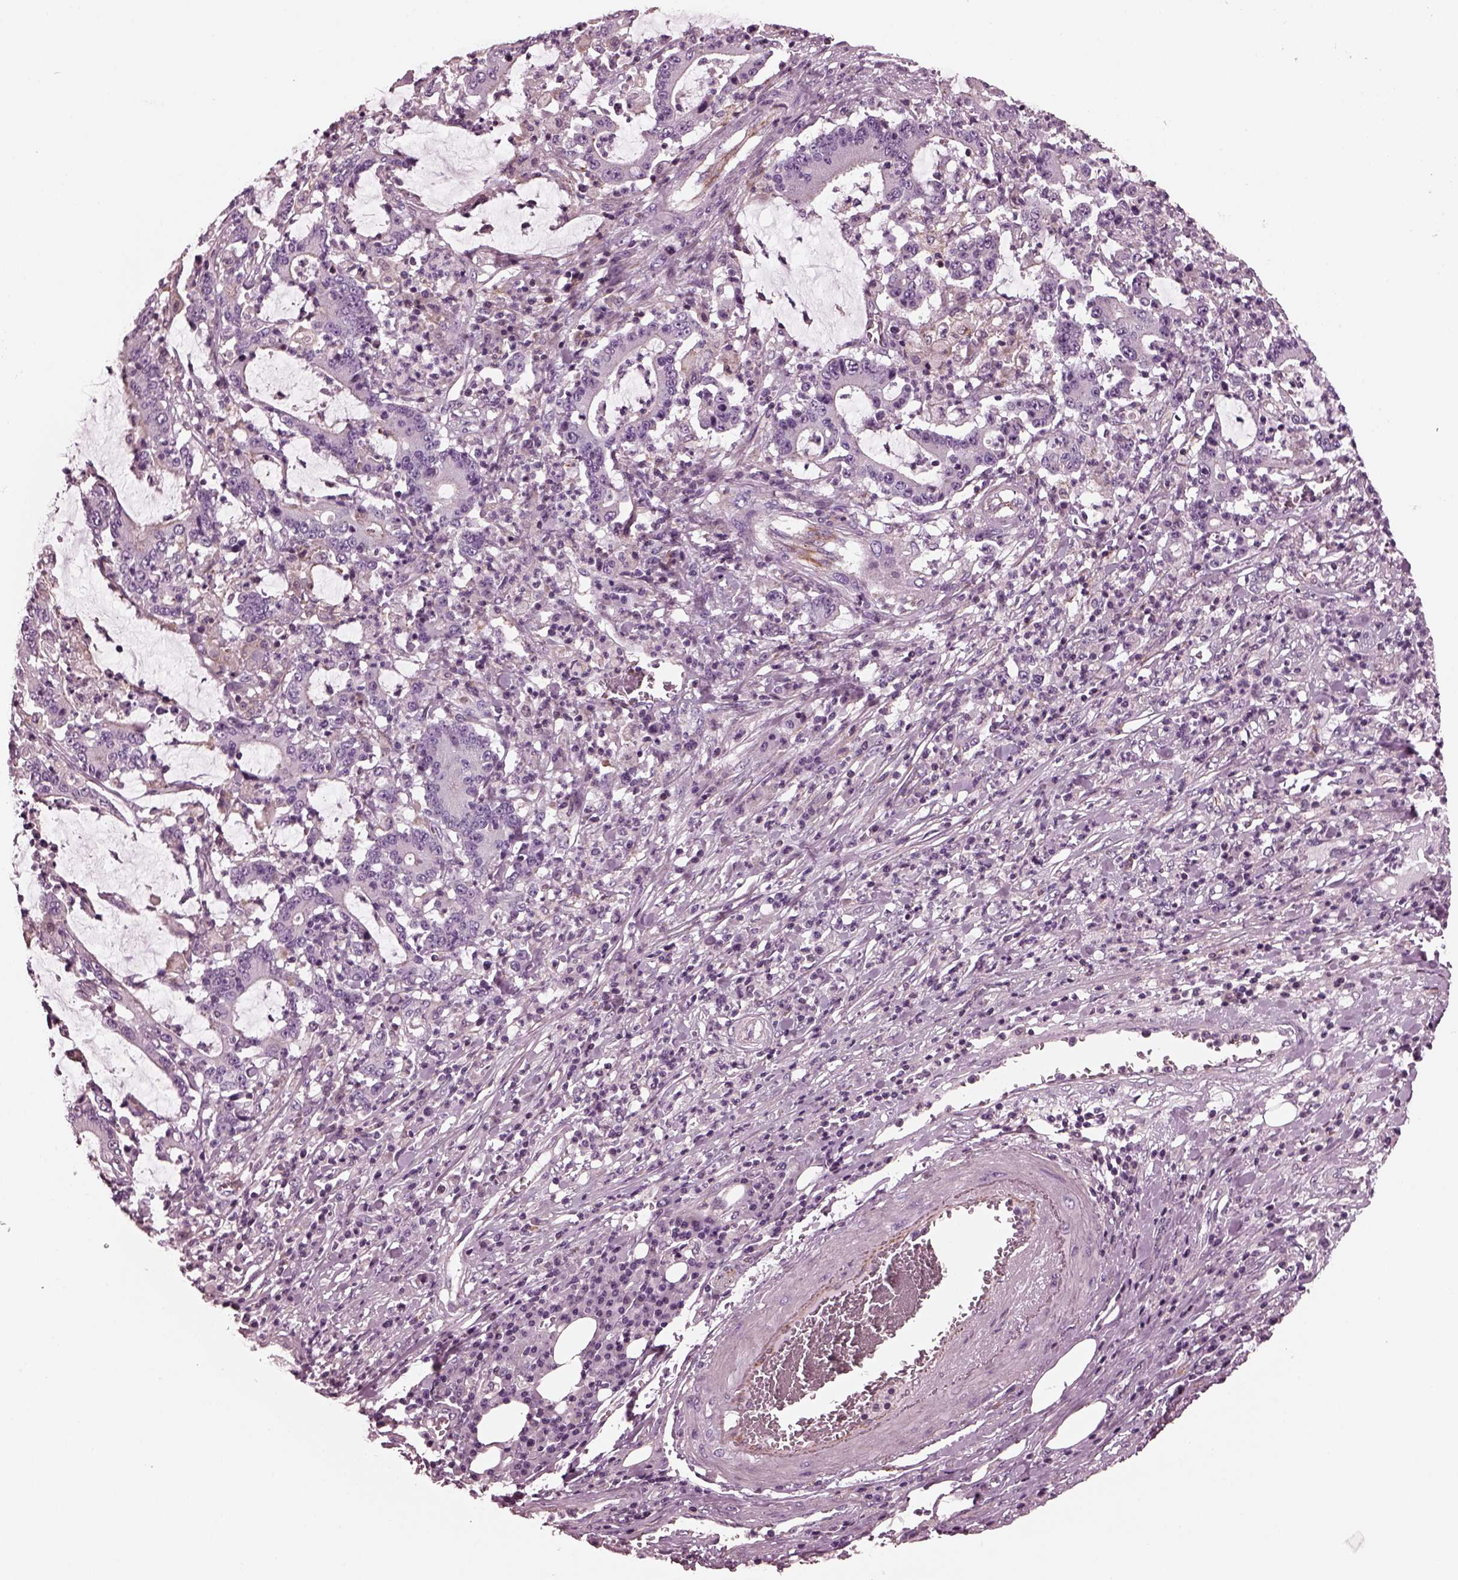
{"staining": {"intensity": "negative", "quantity": "none", "location": "none"}, "tissue": "stomach cancer", "cell_type": "Tumor cells", "image_type": "cancer", "snomed": [{"axis": "morphology", "description": "Adenocarcinoma, NOS"}, {"axis": "topography", "description": "Stomach, upper"}], "caption": "Immunohistochemistry (IHC) micrograph of neoplastic tissue: human stomach cancer stained with DAB (3,3'-diaminobenzidine) shows no significant protein expression in tumor cells.", "gene": "GDF11", "patient": {"sex": "male", "age": 68}}